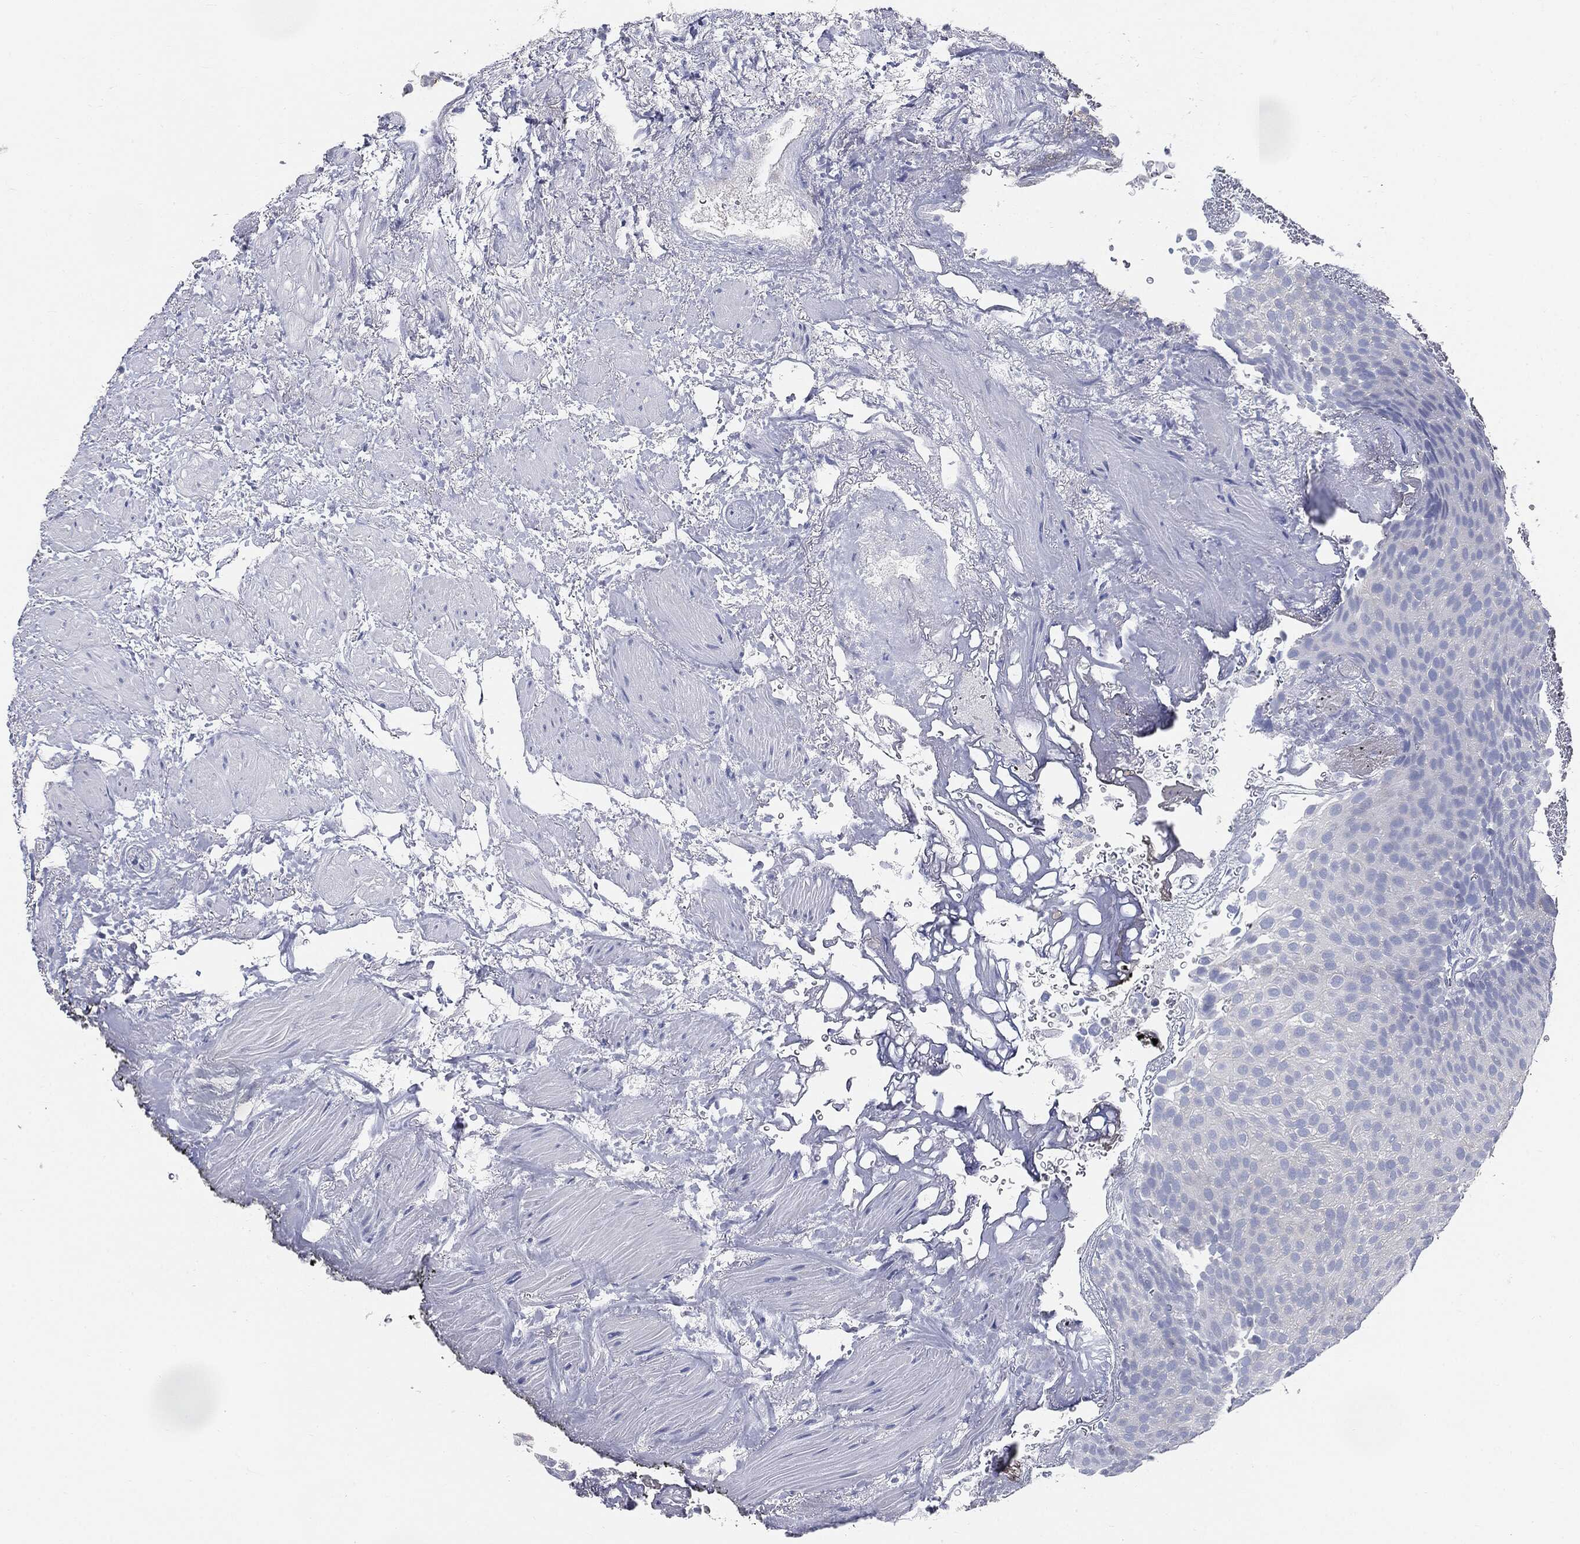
{"staining": {"intensity": "negative", "quantity": "none", "location": "none"}, "tissue": "urothelial cancer", "cell_type": "Tumor cells", "image_type": "cancer", "snomed": [{"axis": "morphology", "description": "Urothelial carcinoma, Low grade"}, {"axis": "topography", "description": "Urinary bladder"}], "caption": "The micrograph displays no staining of tumor cells in low-grade urothelial carcinoma.", "gene": "CUZD1", "patient": {"sex": "male", "age": 78}}